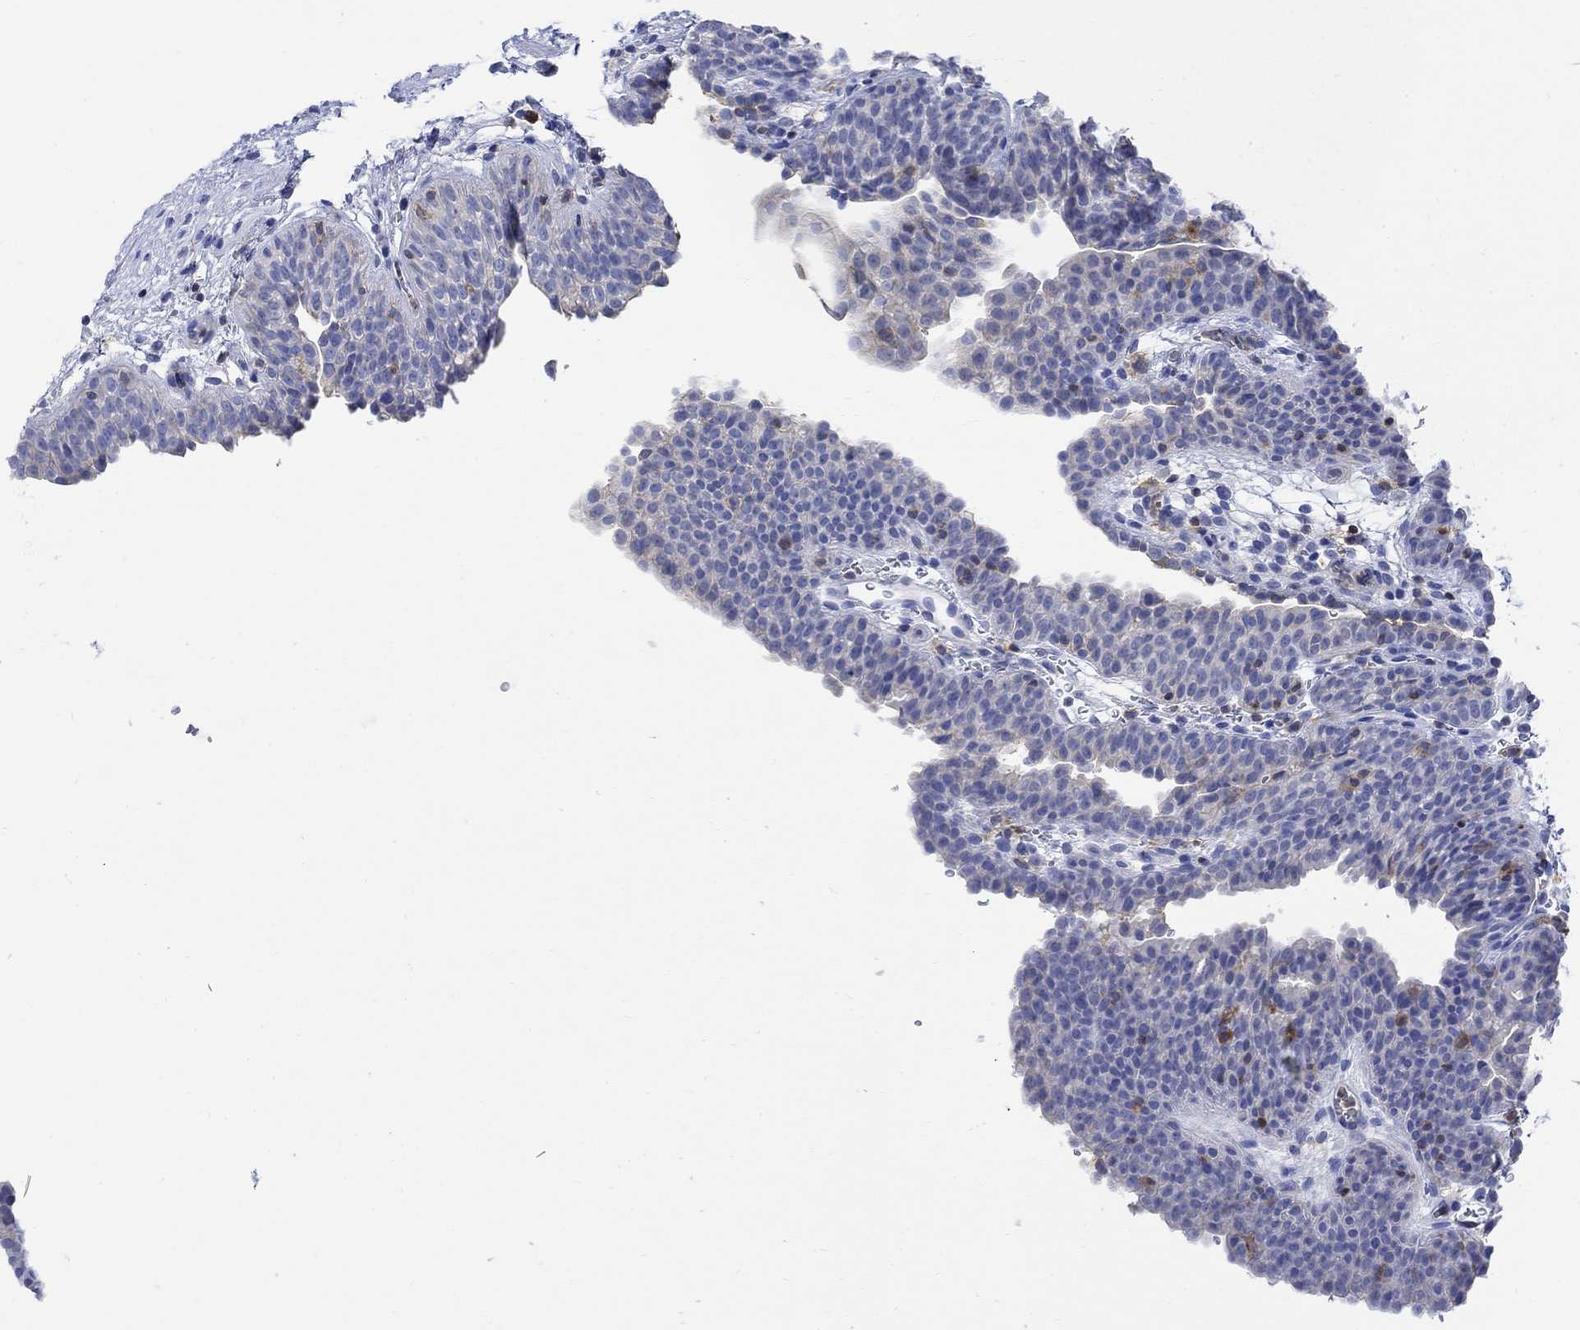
{"staining": {"intensity": "negative", "quantity": "none", "location": "none"}, "tissue": "urinary bladder", "cell_type": "Urothelial cells", "image_type": "normal", "snomed": [{"axis": "morphology", "description": "Normal tissue, NOS"}, {"axis": "topography", "description": "Urinary bladder"}], "caption": "Immunohistochemical staining of unremarkable human urinary bladder exhibits no significant expression in urothelial cells.", "gene": "GCM1", "patient": {"sex": "male", "age": 37}}